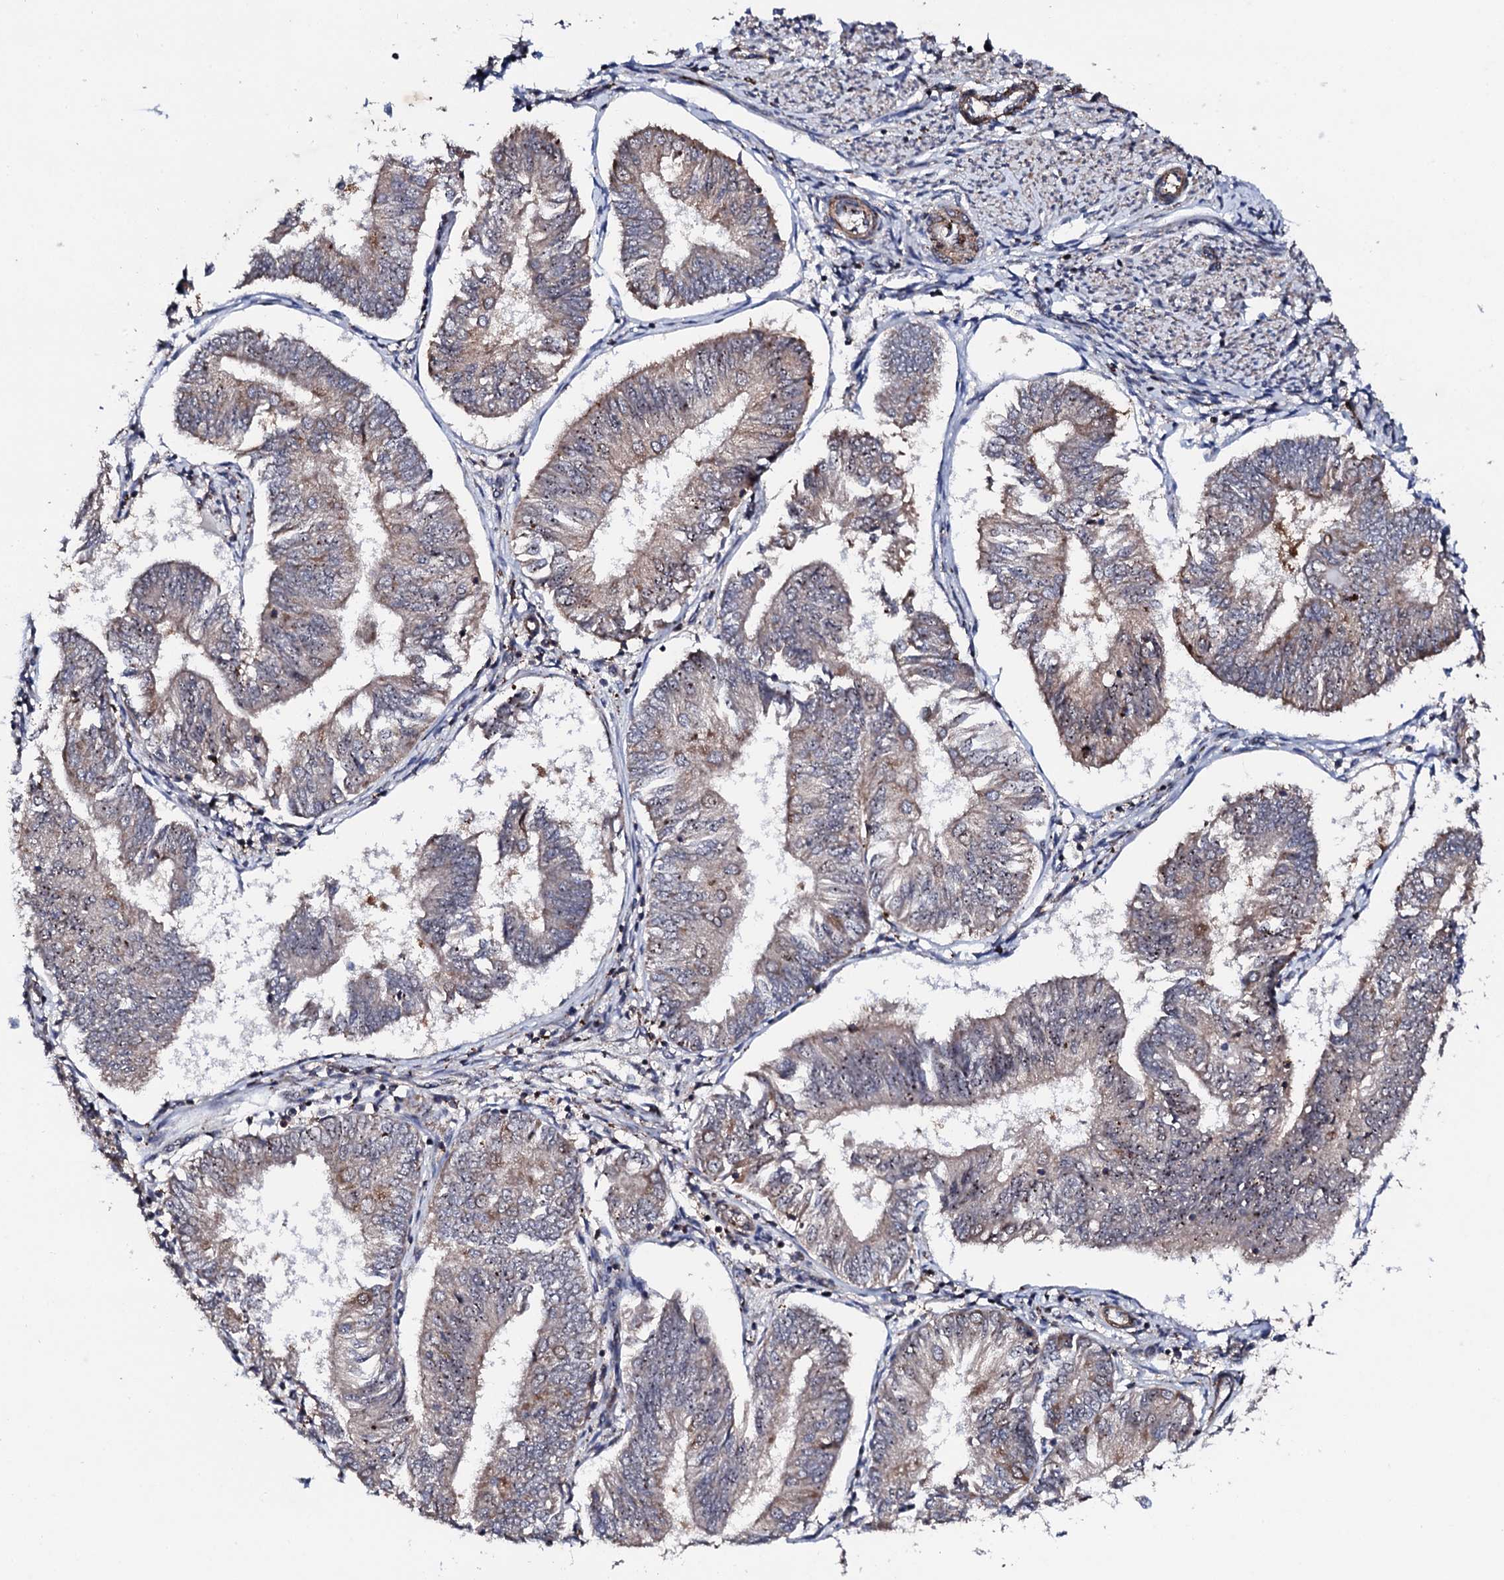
{"staining": {"intensity": "weak", "quantity": "25%-75%", "location": "cytoplasmic/membranous,nuclear"}, "tissue": "endometrial cancer", "cell_type": "Tumor cells", "image_type": "cancer", "snomed": [{"axis": "morphology", "description": "Adenocarcinoma, NOS"}, {"axis": "topography", "description": "Endometrium"}], "caption": "DAB immunohistochemical staining of endometrial adenocarcinoma shows weak cytoplasmic/membranous and nuclear protein expression in approximately 25%-75% of tumor cells.", "gene": "GTPBP4", "patient": {"sex": "female", "age": 58}}